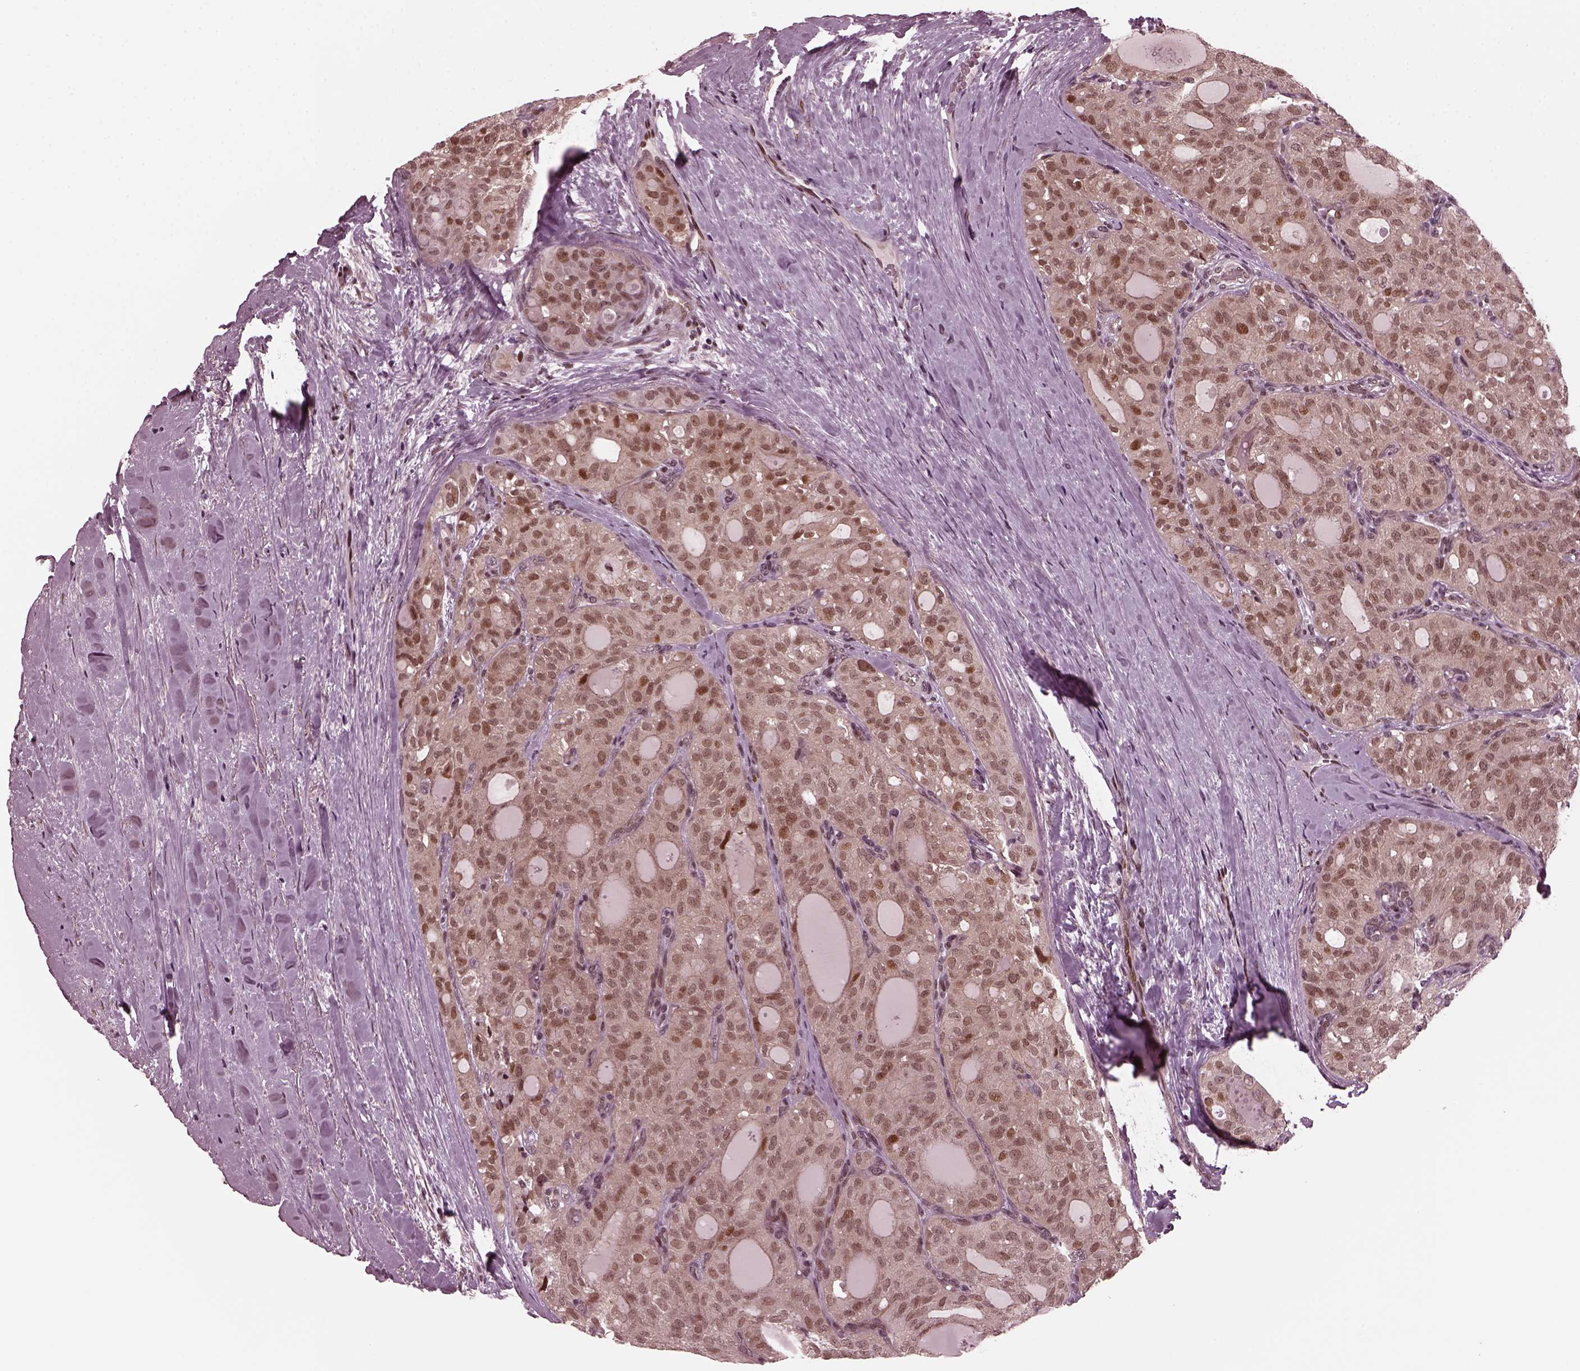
{"staining": {"intensity": "moderate", "quantity": "25%-75%", "location": "nuclear"}, "tissue": "thyroid cancer", "cell_type": "Tumor cells", "image_type": "cancer", "snomed": [{"axis": "morphology", "description": "Follicular adenoma carcinoma, NOS"}, {"axis": "topography", "description": "Thyroid gland"}], "caption": "Immunohistochemistry (IHC) image of human follicular adenoma carcinoma (thyroid) stained for a protein (brown), which reveals medium levels of moderate nuclear staining in approximately 25%-75% of tumor cells.", "gene": "TRIB3", "patient": {"sex": "male", "age": 75}}